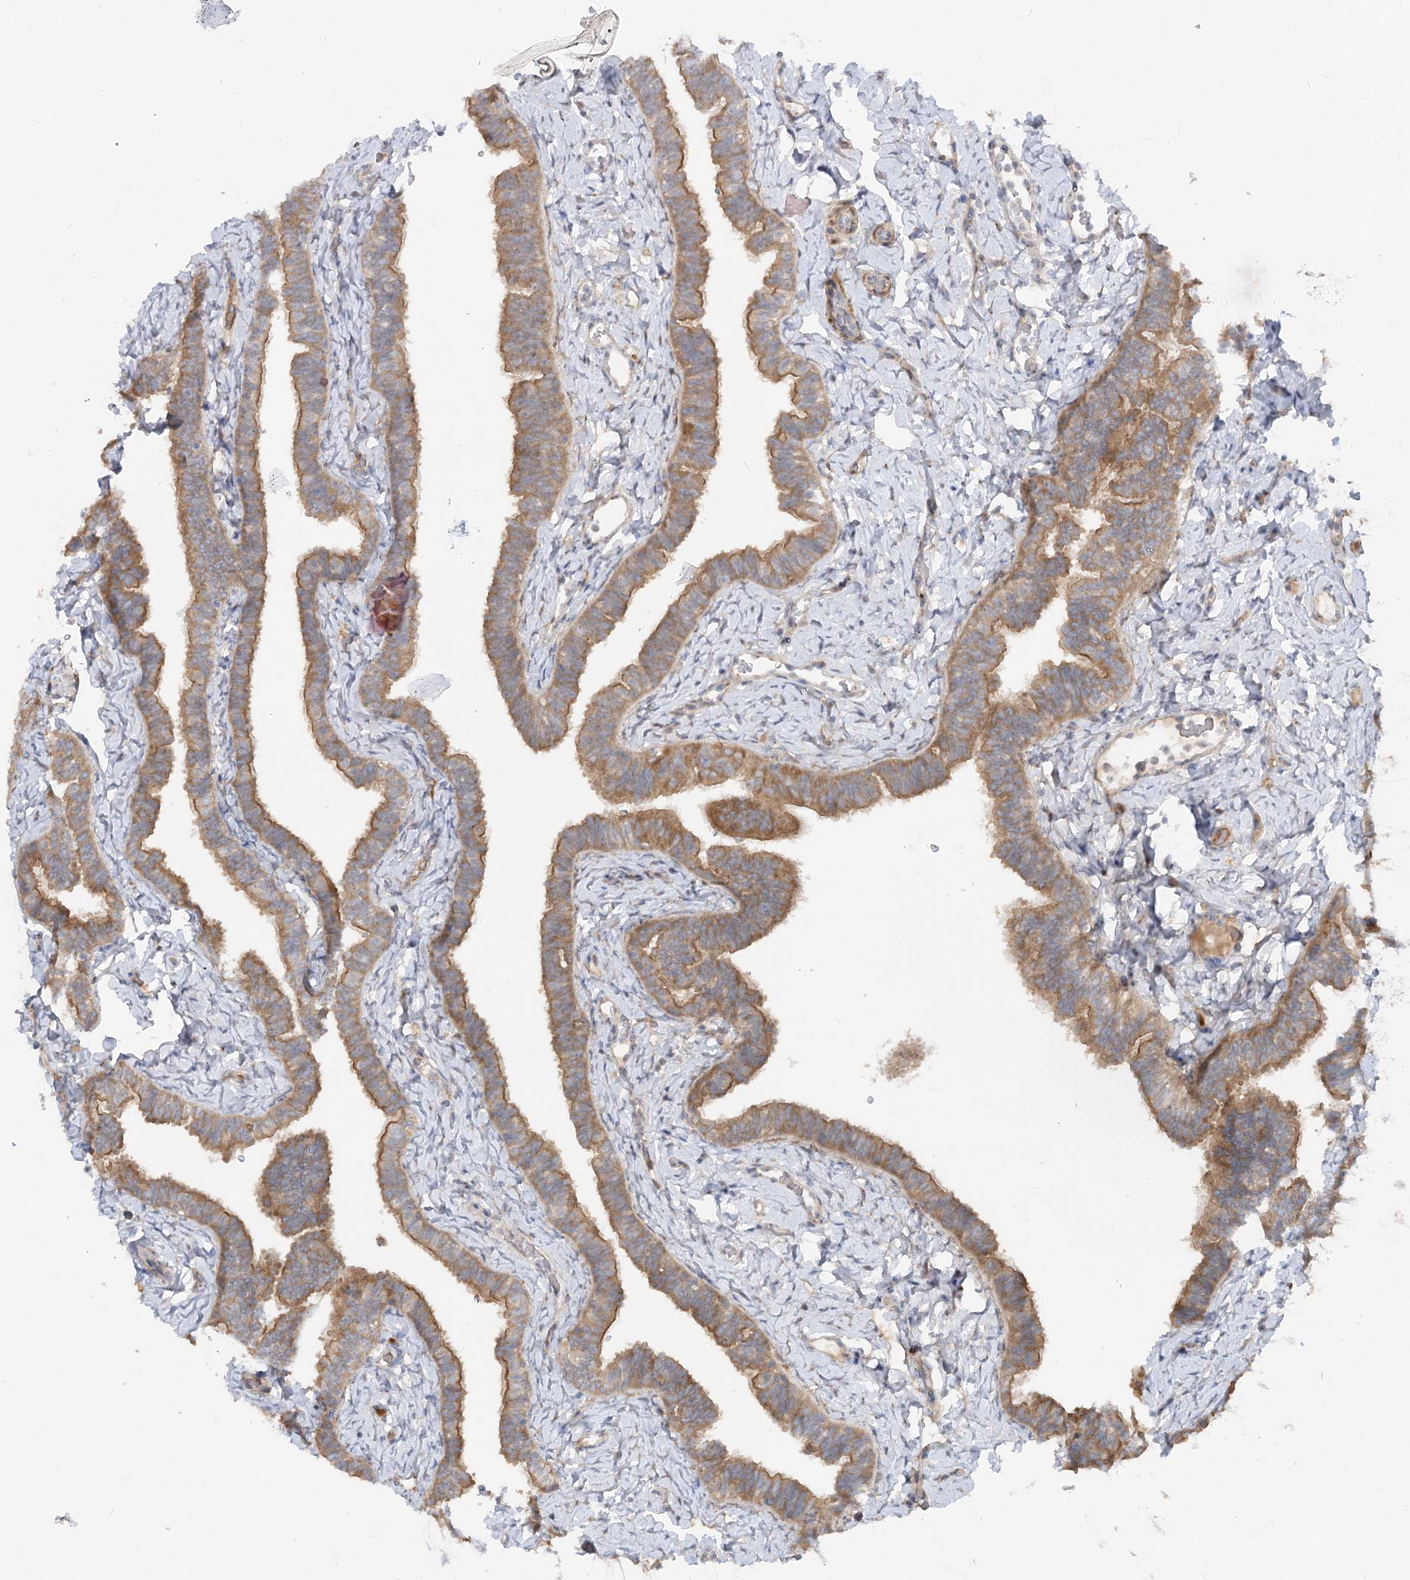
{"staining": {"intensity": "moderate", "quantity": ">75%", "location": "cytoplasmic/membranous"}, "tissue": "fallopian tube", "cell_type": "Glandular cells", "image_type": "normal", "snomed": [{"axis": "morphology", "description": "Normal tissue, NOS"}, {"axis": "topography", "description": "Fallopian tube"}], "caption": "High-magnification brightfield microscopy of unremarkable fallopian tube stained with DAB (3,3'-diaminobenzidine) (brown) and counterstained with hematoxylin (blue). glandular cells exhibit moderate cytoplasmic/membranous expression is identified in approximately>75% of cells. The staining is performed using DAB brown chromogen to label protein expression. The nuclei are counter-stained blue using hematoxylin.", "gene": "FGF19", "patient": {"sex": "female", "age": 65}}